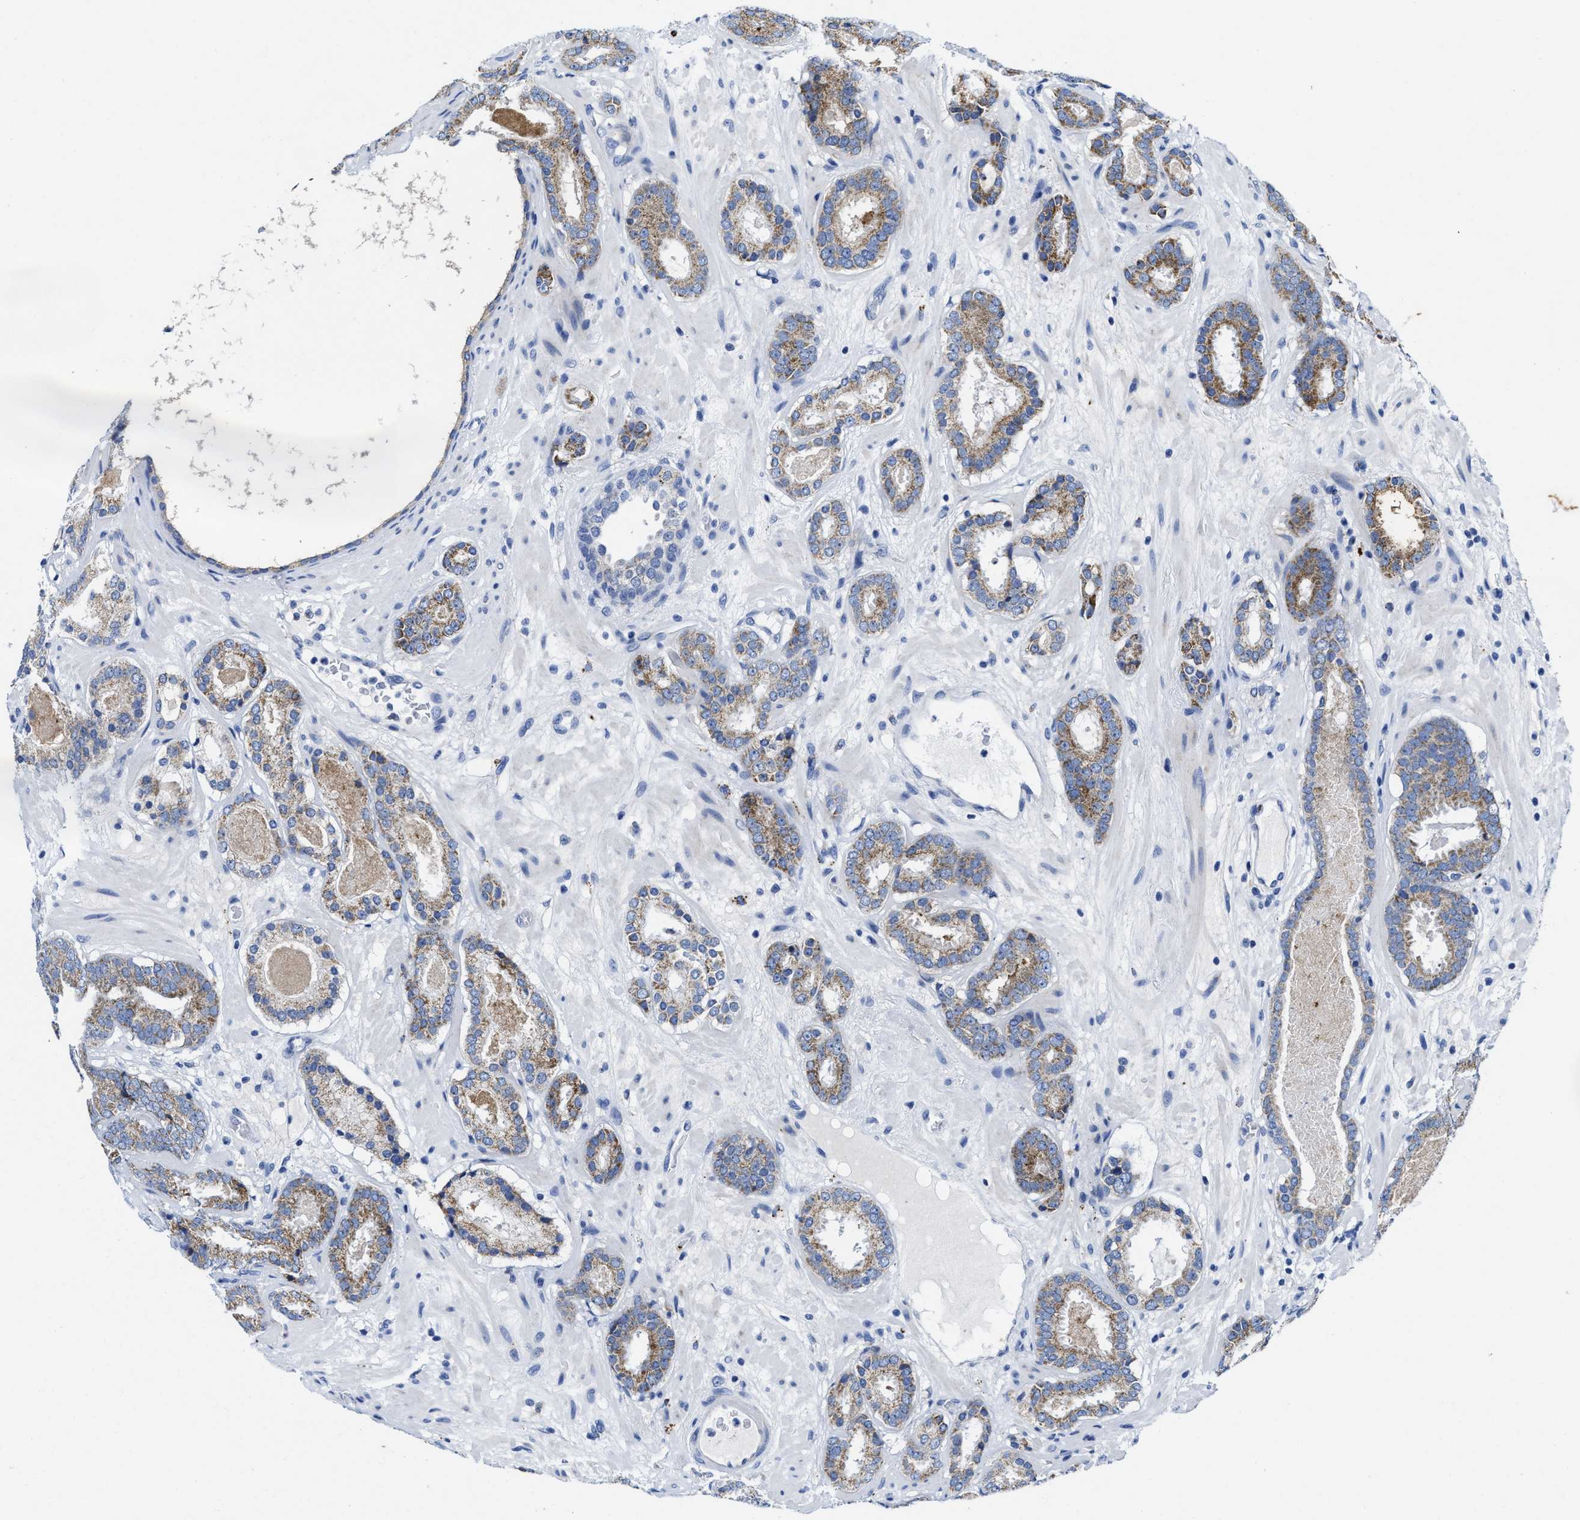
{"staining": {"intensity": "moderate", "quantity": "25%-75%", "location": "cytoplasmic/membranous"}, "tissue": "prostate cancer", "cell_type": "Tumor cells", "image_type": "cancer", "snomed": [{"axis": "morphology", "description": "Adenocarcinoma, Low grade"}, {"axis": "topography", "description": "Prostate"}], "caption": "This micrograph exhibits immunohistochemistry (IHC) staining of human low-grade adenocarcinoma (prostate), with medium moderate cytoplasmic/membranous expression in about 25%-75% of tumor cells.", "gene": "TBRG4", "patient": {"sex": "male", "age": 69}}